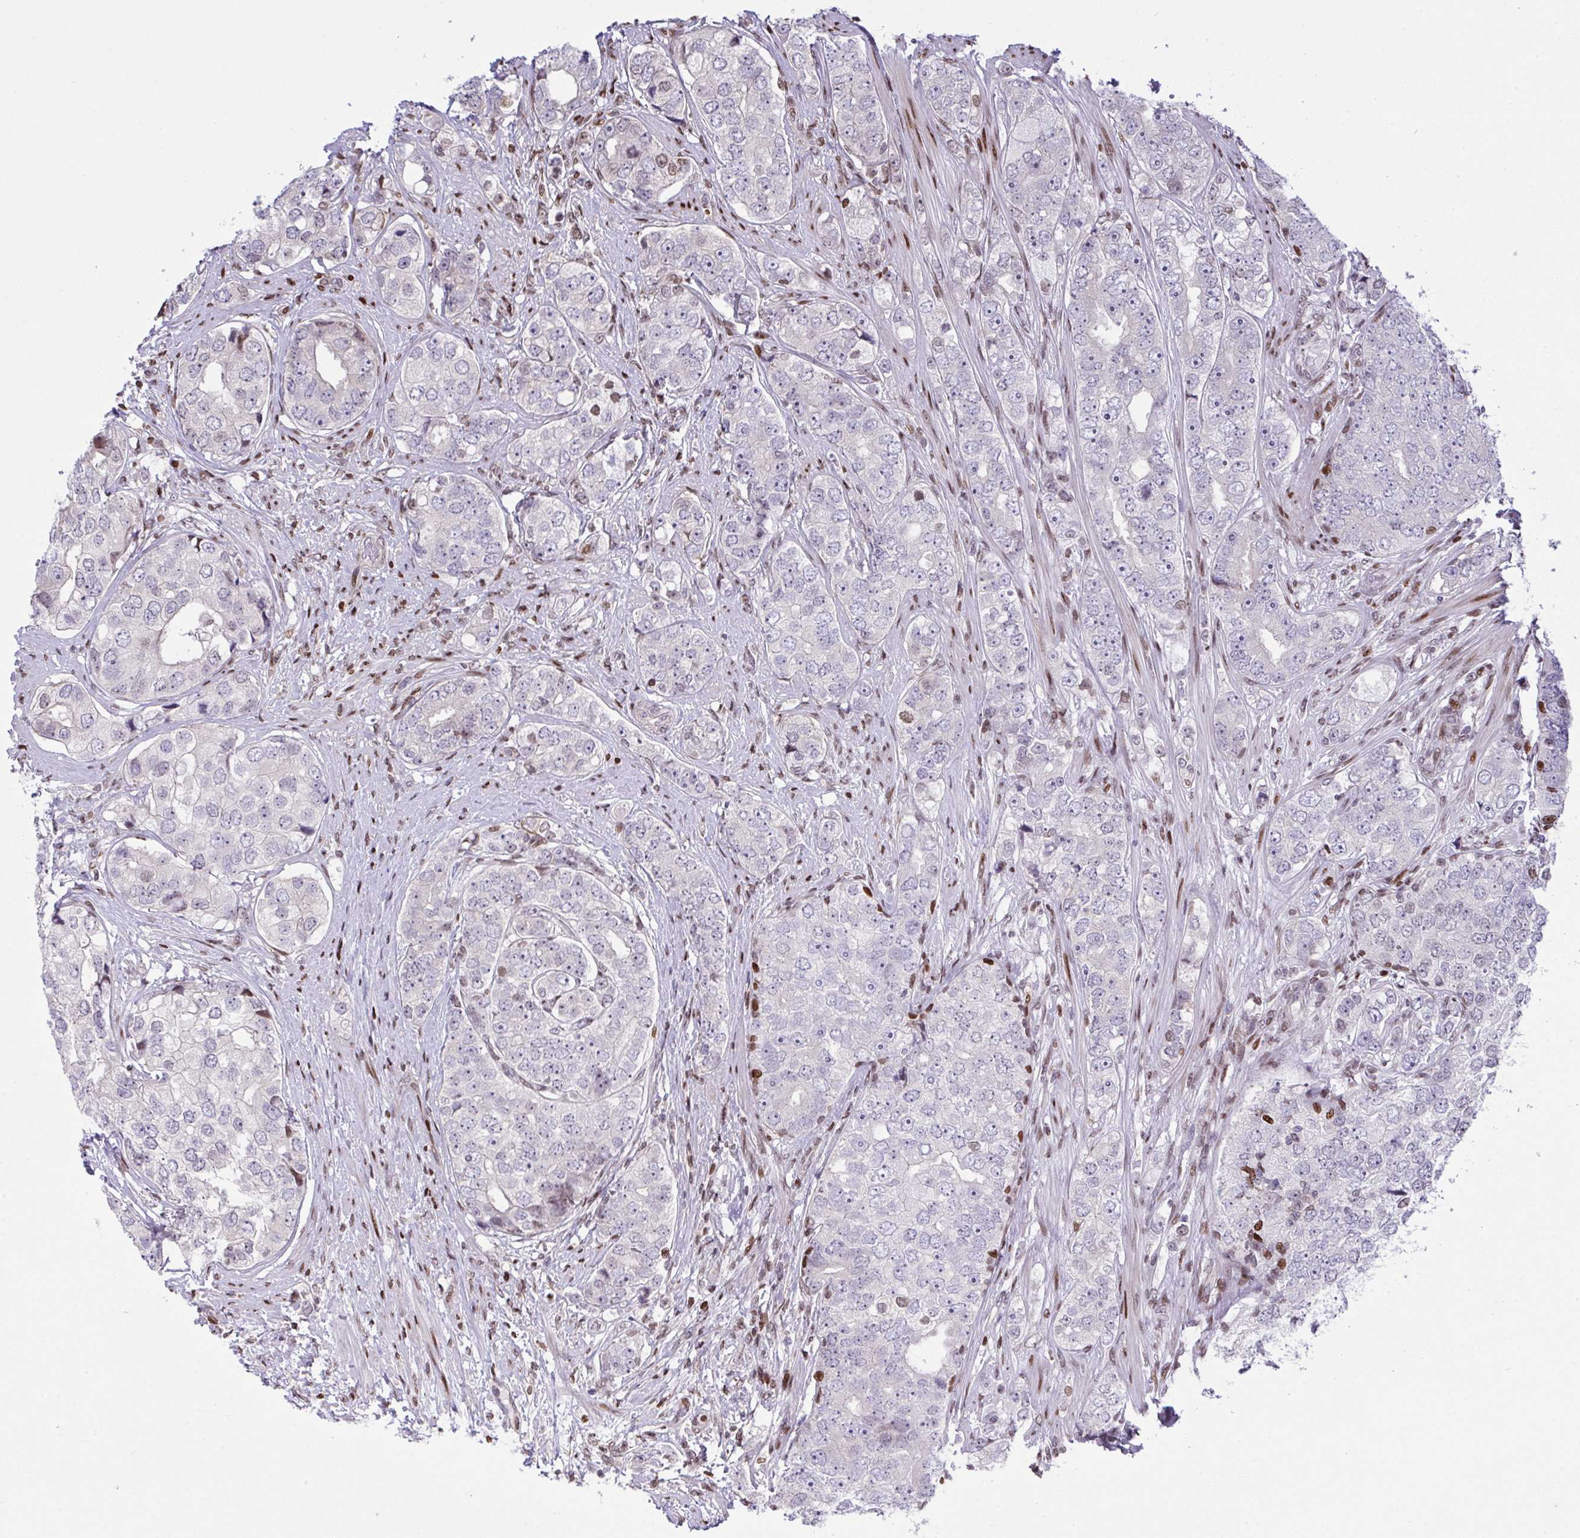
{"staining": {"intensity": "negative", "quantity": "none", "location": "none"}, "tissue": "prostate cancer", "cell_type": "Tumor cells", "image_type": "cancer", "snomed": [{"axis": "morphology", "description": "Adenocarcinoma, High grade"}, {"axis": "topography", "description": "Prostate"}], "caption": "High magnification brightfield microscopy of high-grade adenocarcinoma (prostate) stained with DAB (brown) and counterstained with hematoxylin (blue): tumor cells show no significant staining.", "gene": "RAPGEF5", "patient": {"sex": "male", "age": 60}}